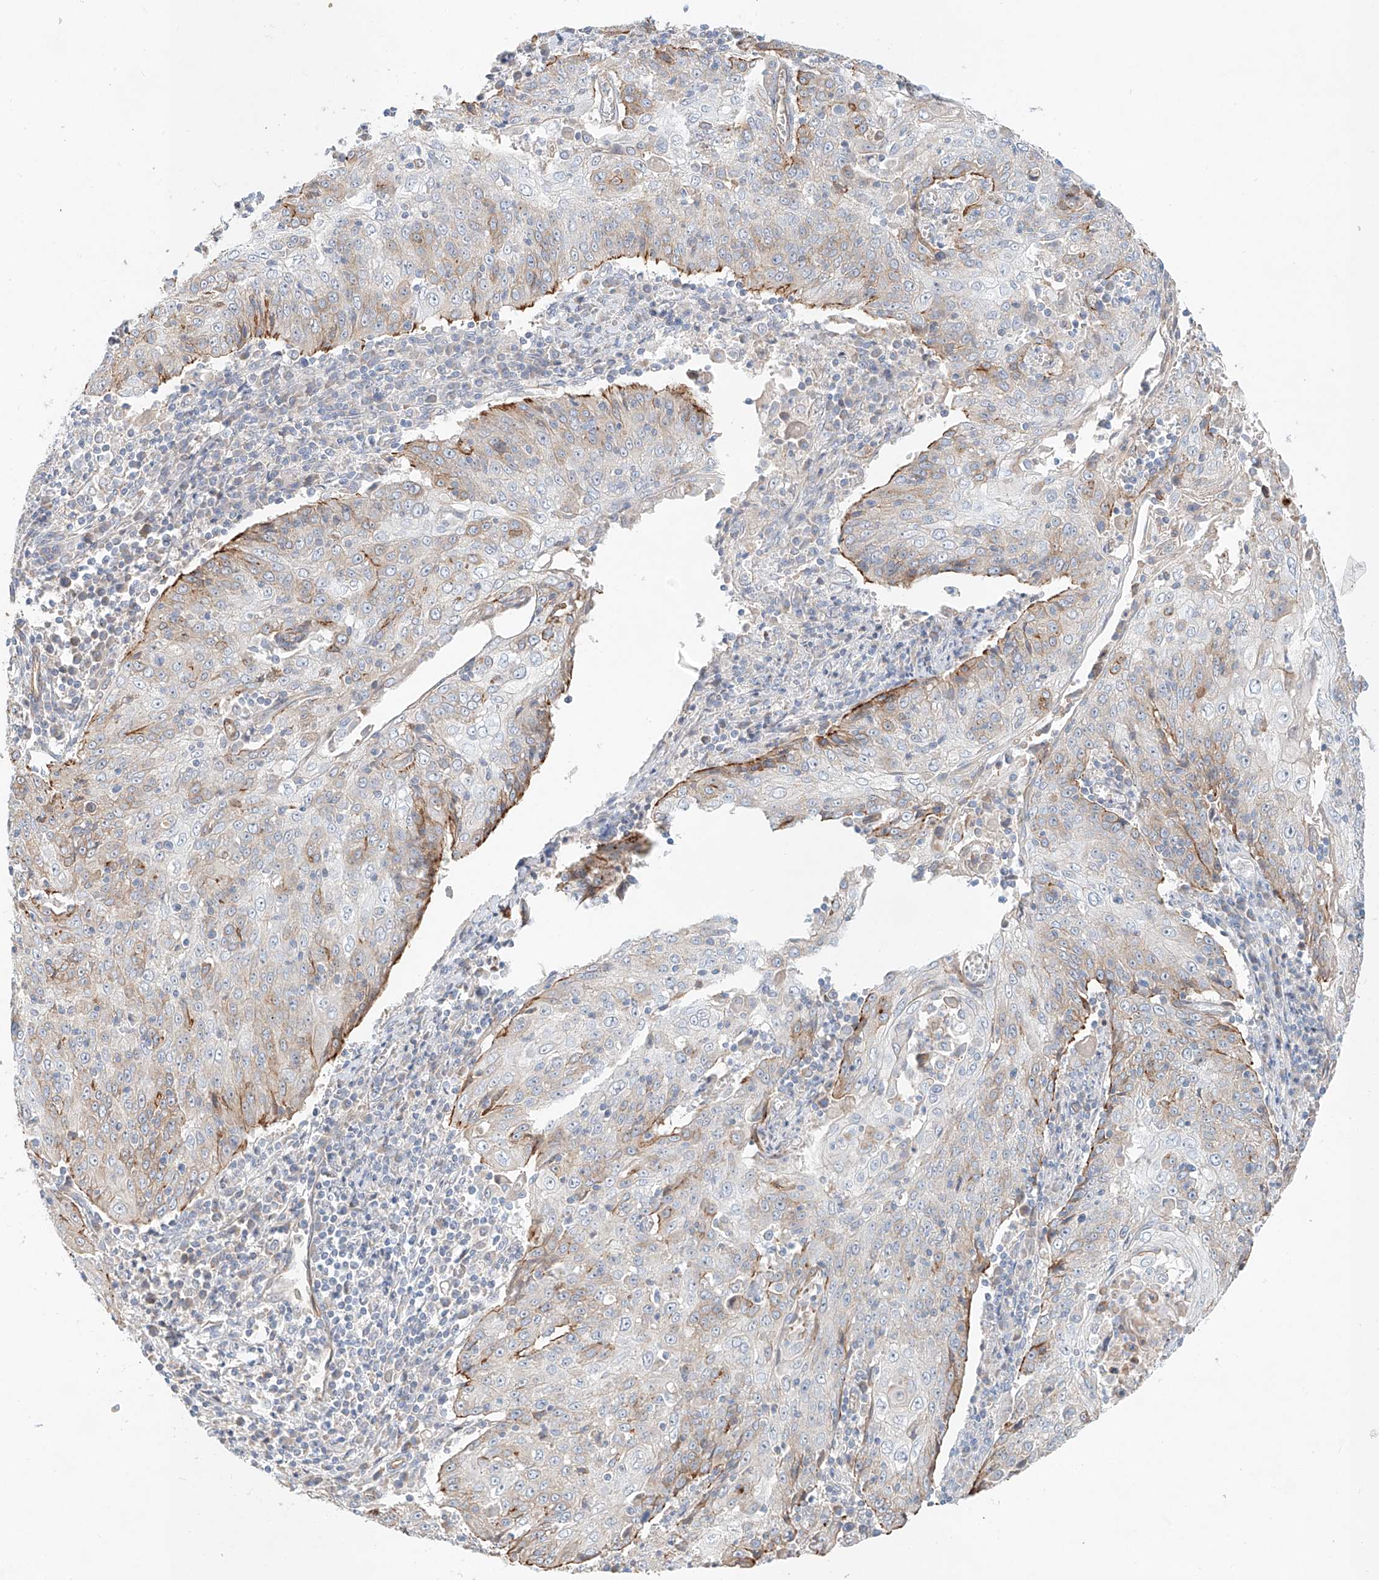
{"staining": {"intensity": "moderate", "quantity": "<25%", "location": "cytoplasmic/membranous"}, "tissue": "cervical cancer", "cell_type": "Tumor cells", "image_type": "cancer", "snomed": [{"axis": "morphology", "description": "Squamous cell carcinoma, NOS"}, {"axis": "topography", "description": "Cervix"}], "caption": "Moderate cytoplasmic/membranous protein expression is appreciated in approximately <25% of tumor cells in cervical squamous cell carcinoma.", "gene": "AJM1", "patient": {"sex": "female", "age": 48}}